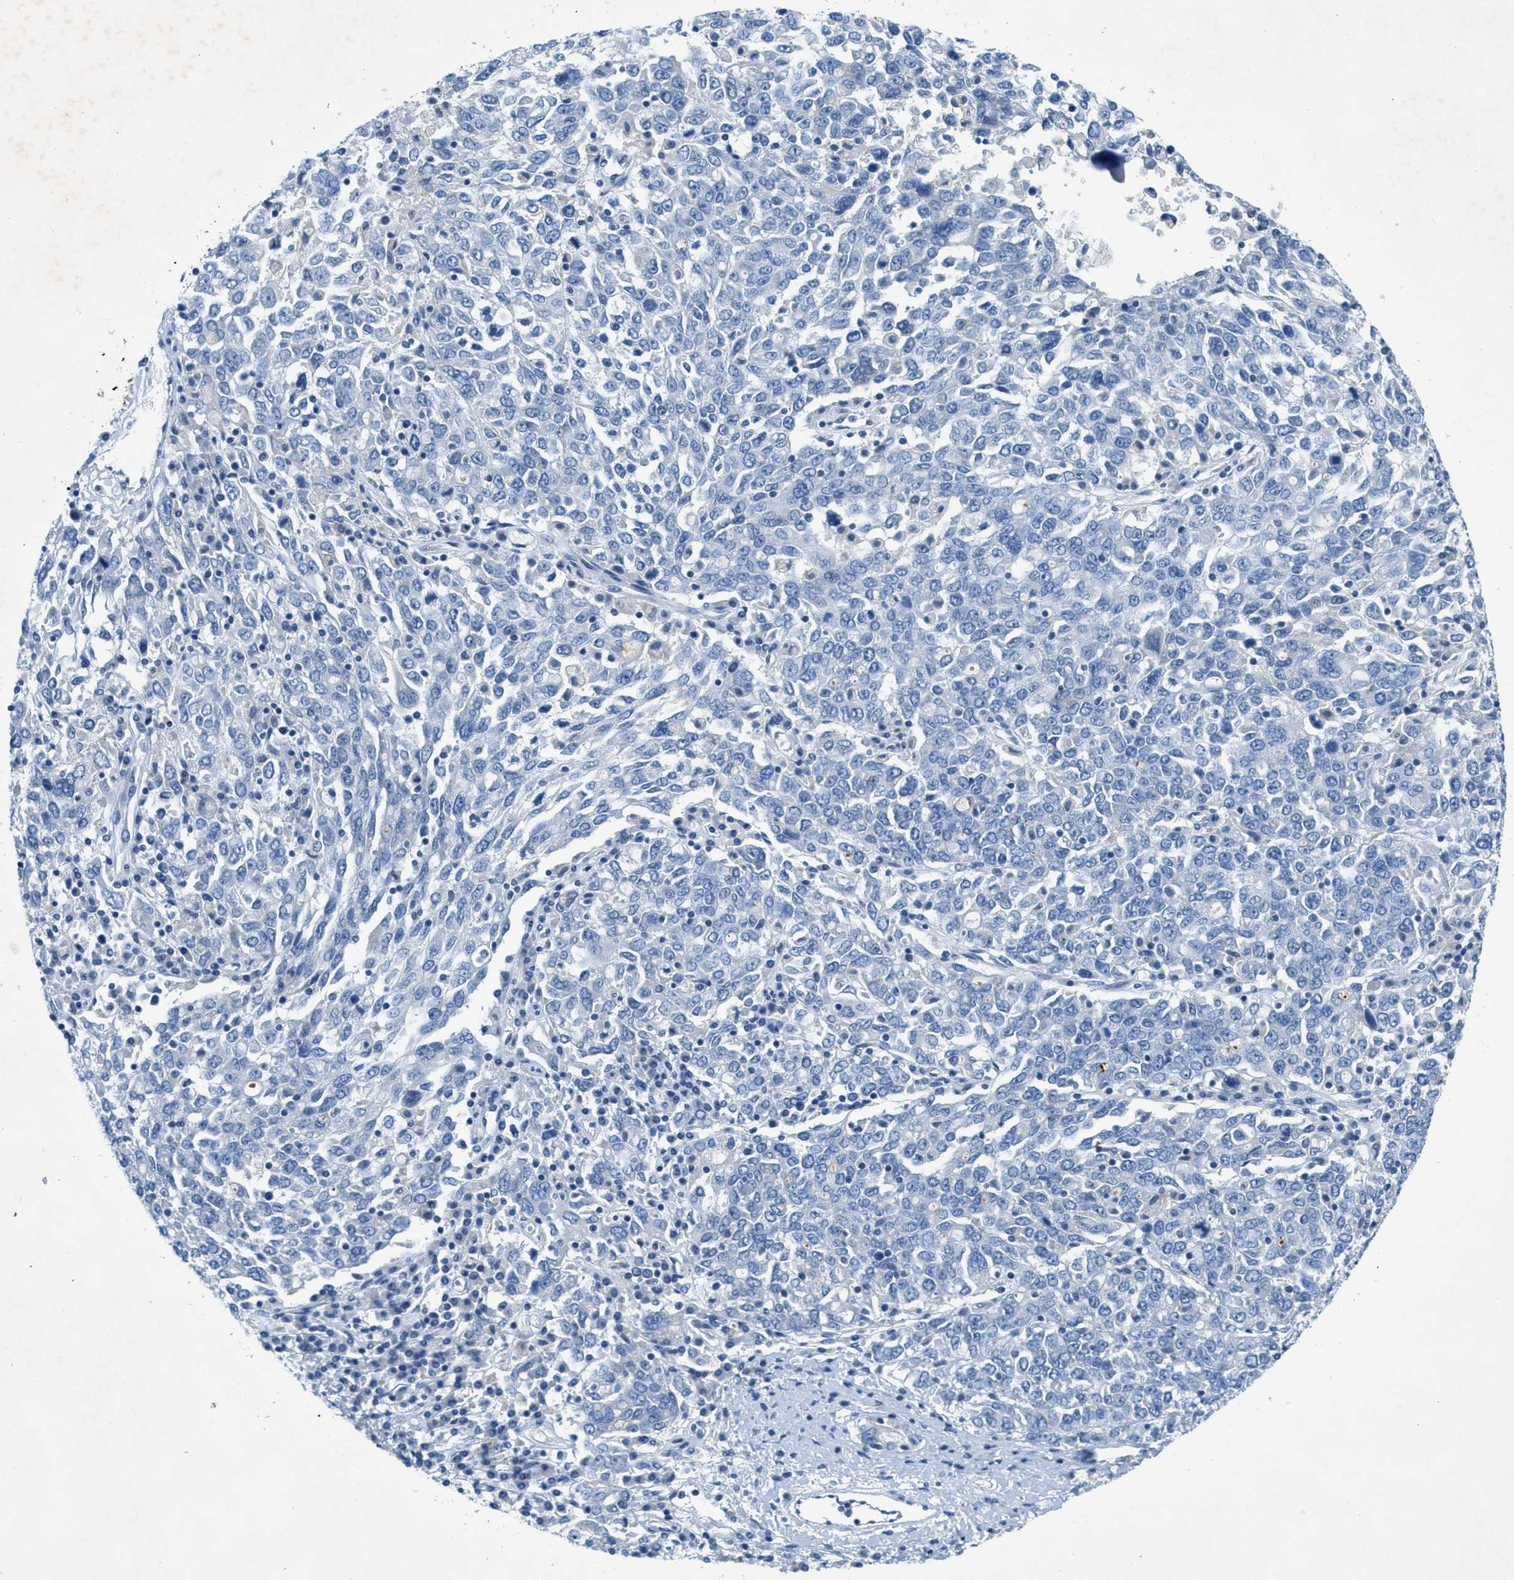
{"staining": {"intensity": "negative", "quantity": "none", "location": "none"}, "tissue": "ovarian cancer", "cell_type": "Tumor cells", "image_type": "cancer", "snomed": [{"axis": "morphology", "description": "Carcinoma, endometroid"}, {"axis": "topography", "description": "Ovary"}], "caption": "Tumor cells show no significant expression in endometroid carcinoma (ovarian).", "gene": "GALNT17", "patient": {"sex": "female", "age": 62}}